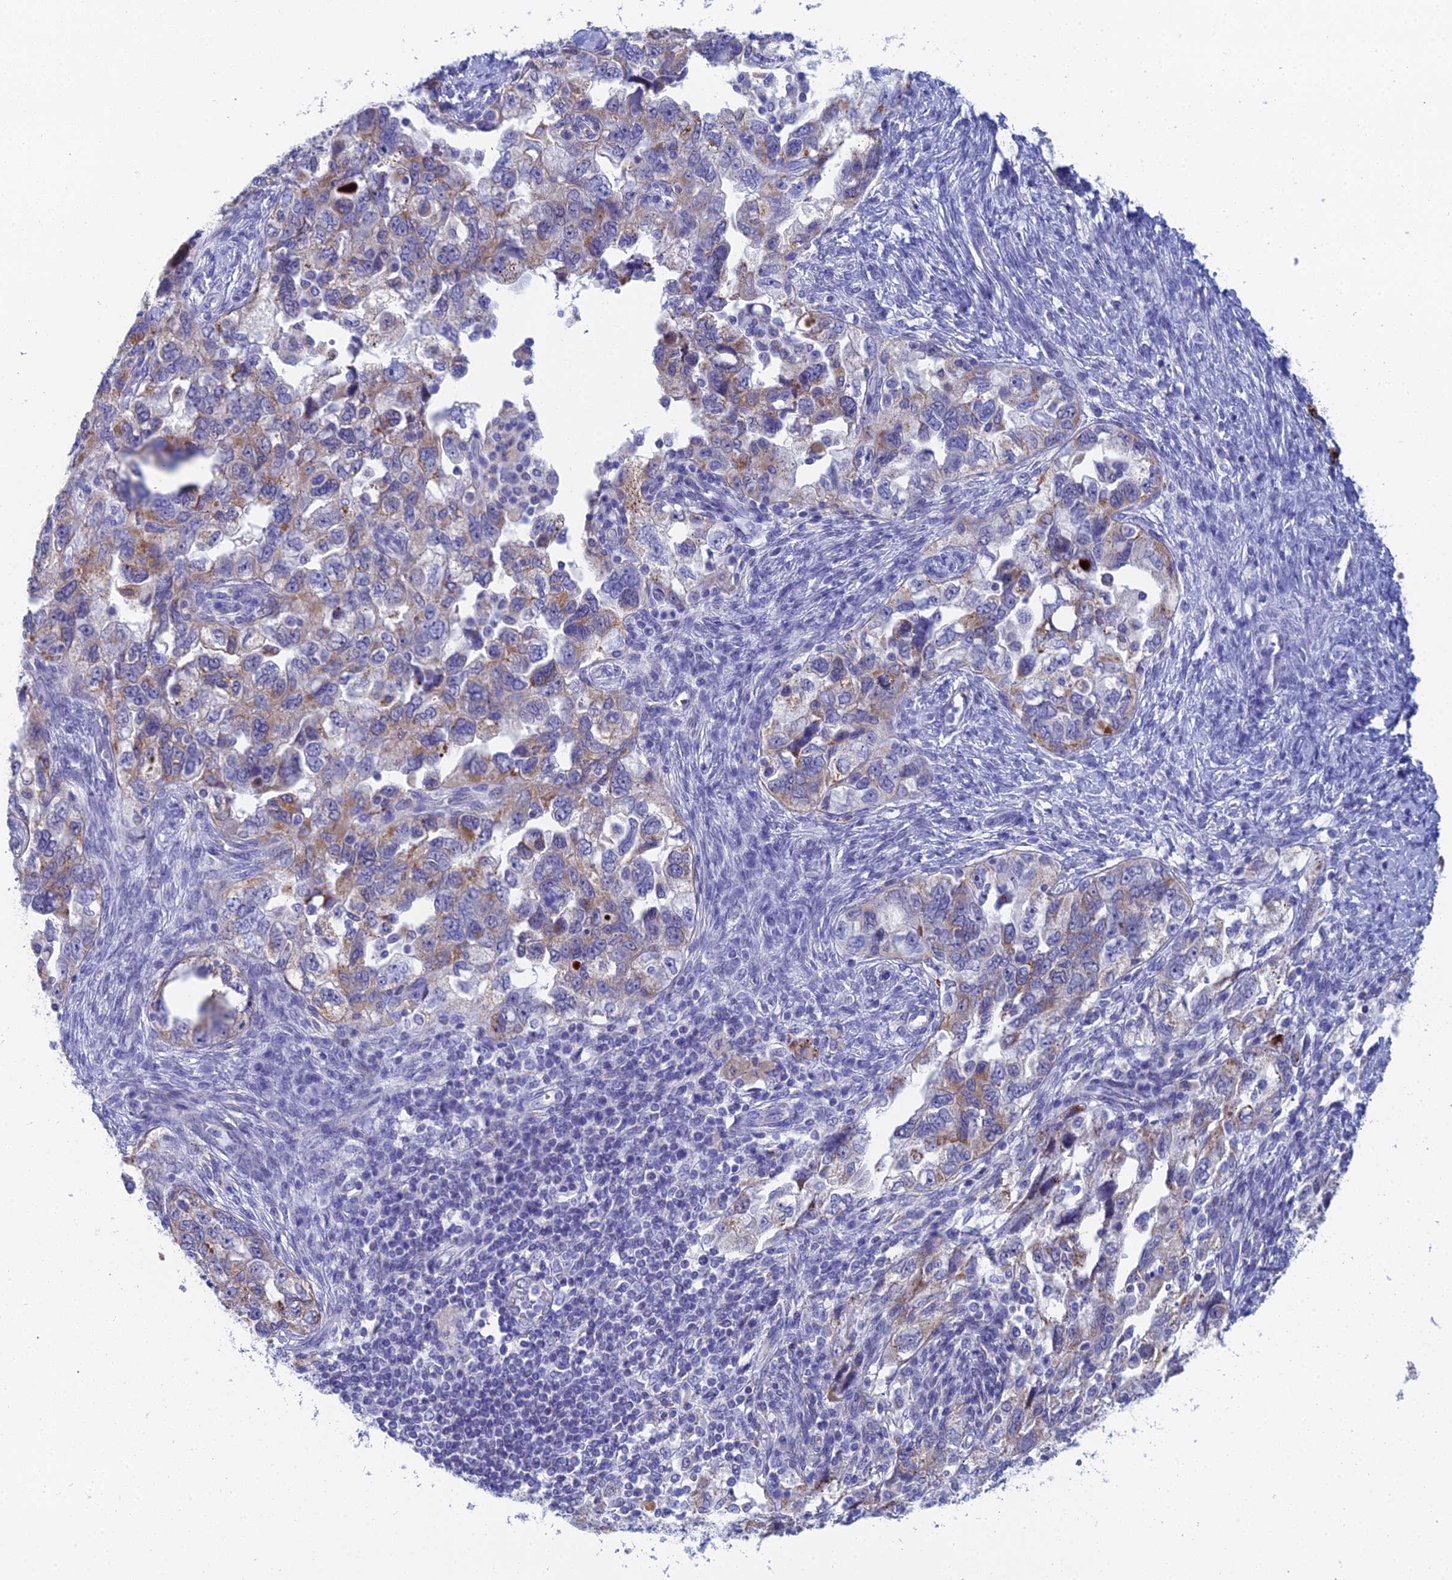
{"staining": {"intensity": "moderate", "quantity": "<25%", "location": "cytoplasmic/membranous"}, "tissue": "ovarian cancer", "cell_type": "Tumor cells", "image_type": "cancer", "snomed": [{"axis": "morphology", "description": "Carcinoma, NOS"}, {"axis": "morphology", "description": "Cystadenocarcinoma, serous, NOS"}, {"axis": "topography", "description": "Ovary"}], "caption": "Moderate cytoplasmic/membranous protein staining is appreciated in about <25% of tumor cells in ovarian cancer (carcinoma). The staining was performed using DAB to visualize the protein expression in brown, while the nuclei were stained in blue with hematoxylin (Magnification: 20x).", "gene": "CFAP210", "patient": {"sex": "female", "age": 69}}